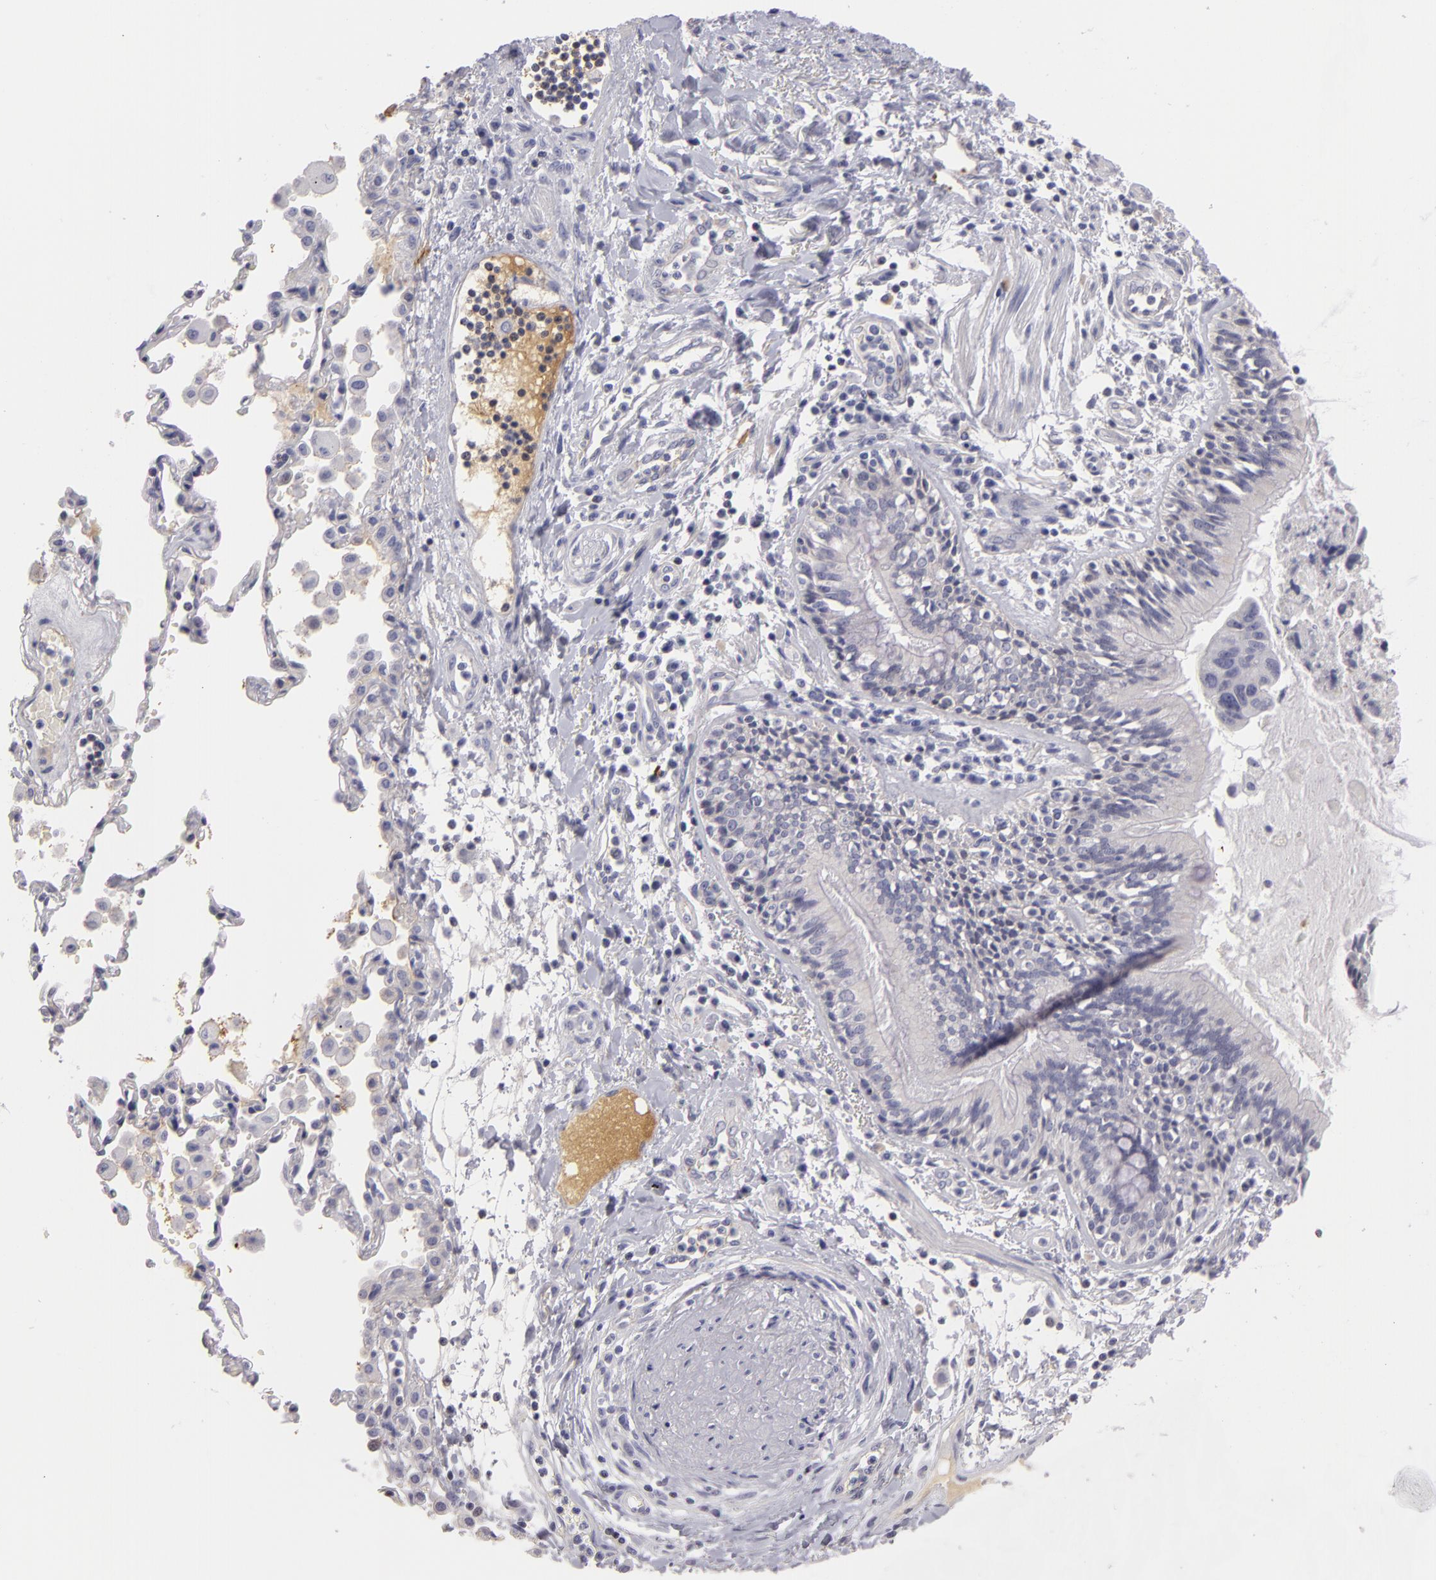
{"staining": {"intensity": "negative", "quantity": "none", "location": "none"}, "tissue": "lung cancer", "cell_type": "Tumor cells", "image_type": "cancer", "snomed": [{"axis": "morphology", "description": "Adenocarcinoma, NOS"}, {"axis": "topography", "description": "Lung"}], "caption": "Tumor cells are negative for protein expression in human adenocarcinoma (lung).", "gene": "CTNNB1", "patient": {"sex": "male", "age": 64}}